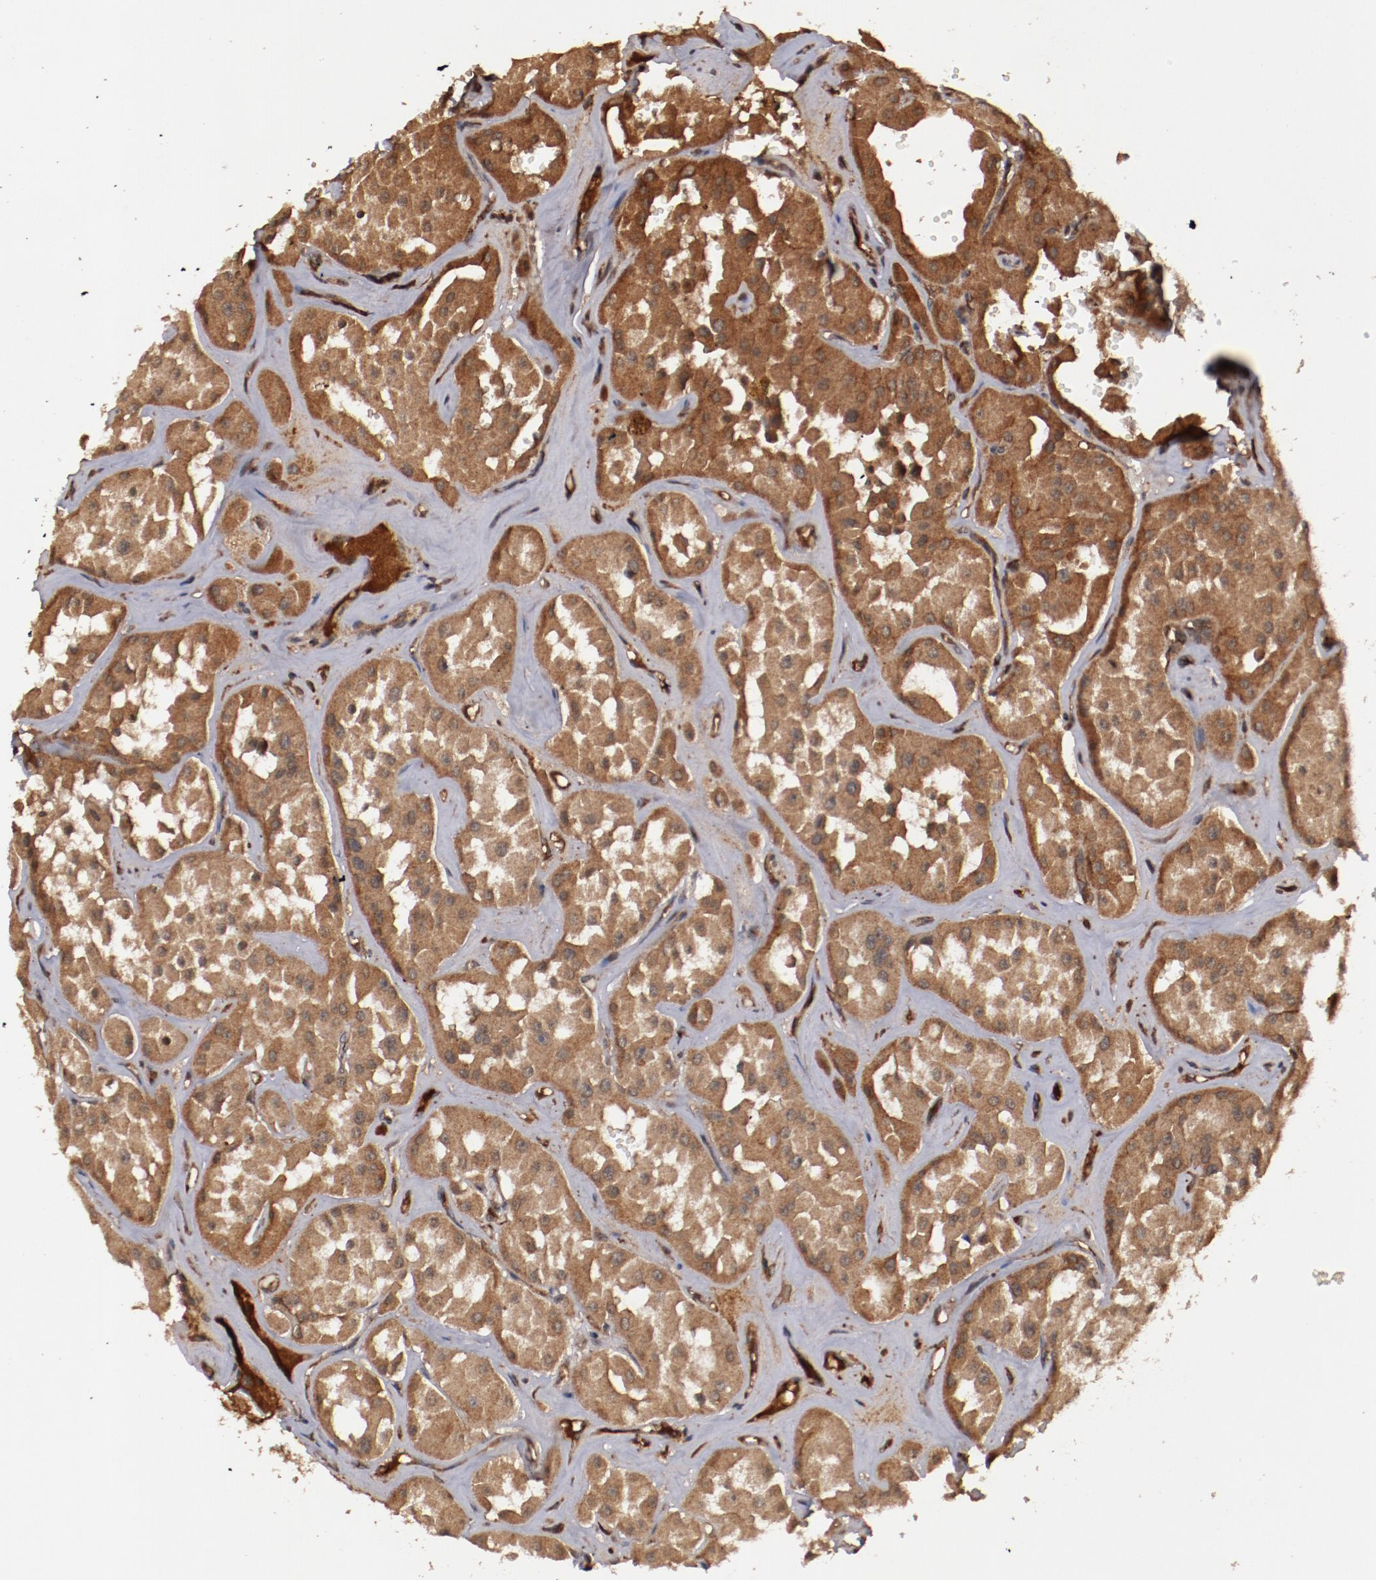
{"staining": {"intensity": "strong", "quantity": ">75%", "location": "cytoplasmic/membranous"}, "tissue": "renal cancer", "cell_type": "Tumor cells", "image_type": "cancer", "snomed": [{"axis": "morphology", "description": "Adenocarcinoma, uncertain malignant potential"}, {"axis": "topography", "description": "Kidney"}], "caption": "High-power microscopy captured an immunohistochemistry micrograph of adenocarcinoma,  uncertain malignant potential (renal), revealing strong cytoplasmic/membranous staining in approximately >75% of tumor cells. Ihc stains the protein of interest in brown and the nuclei are stained blue.", "gene": "TENM1", "patient": {"sex": "male", "age": 63}}